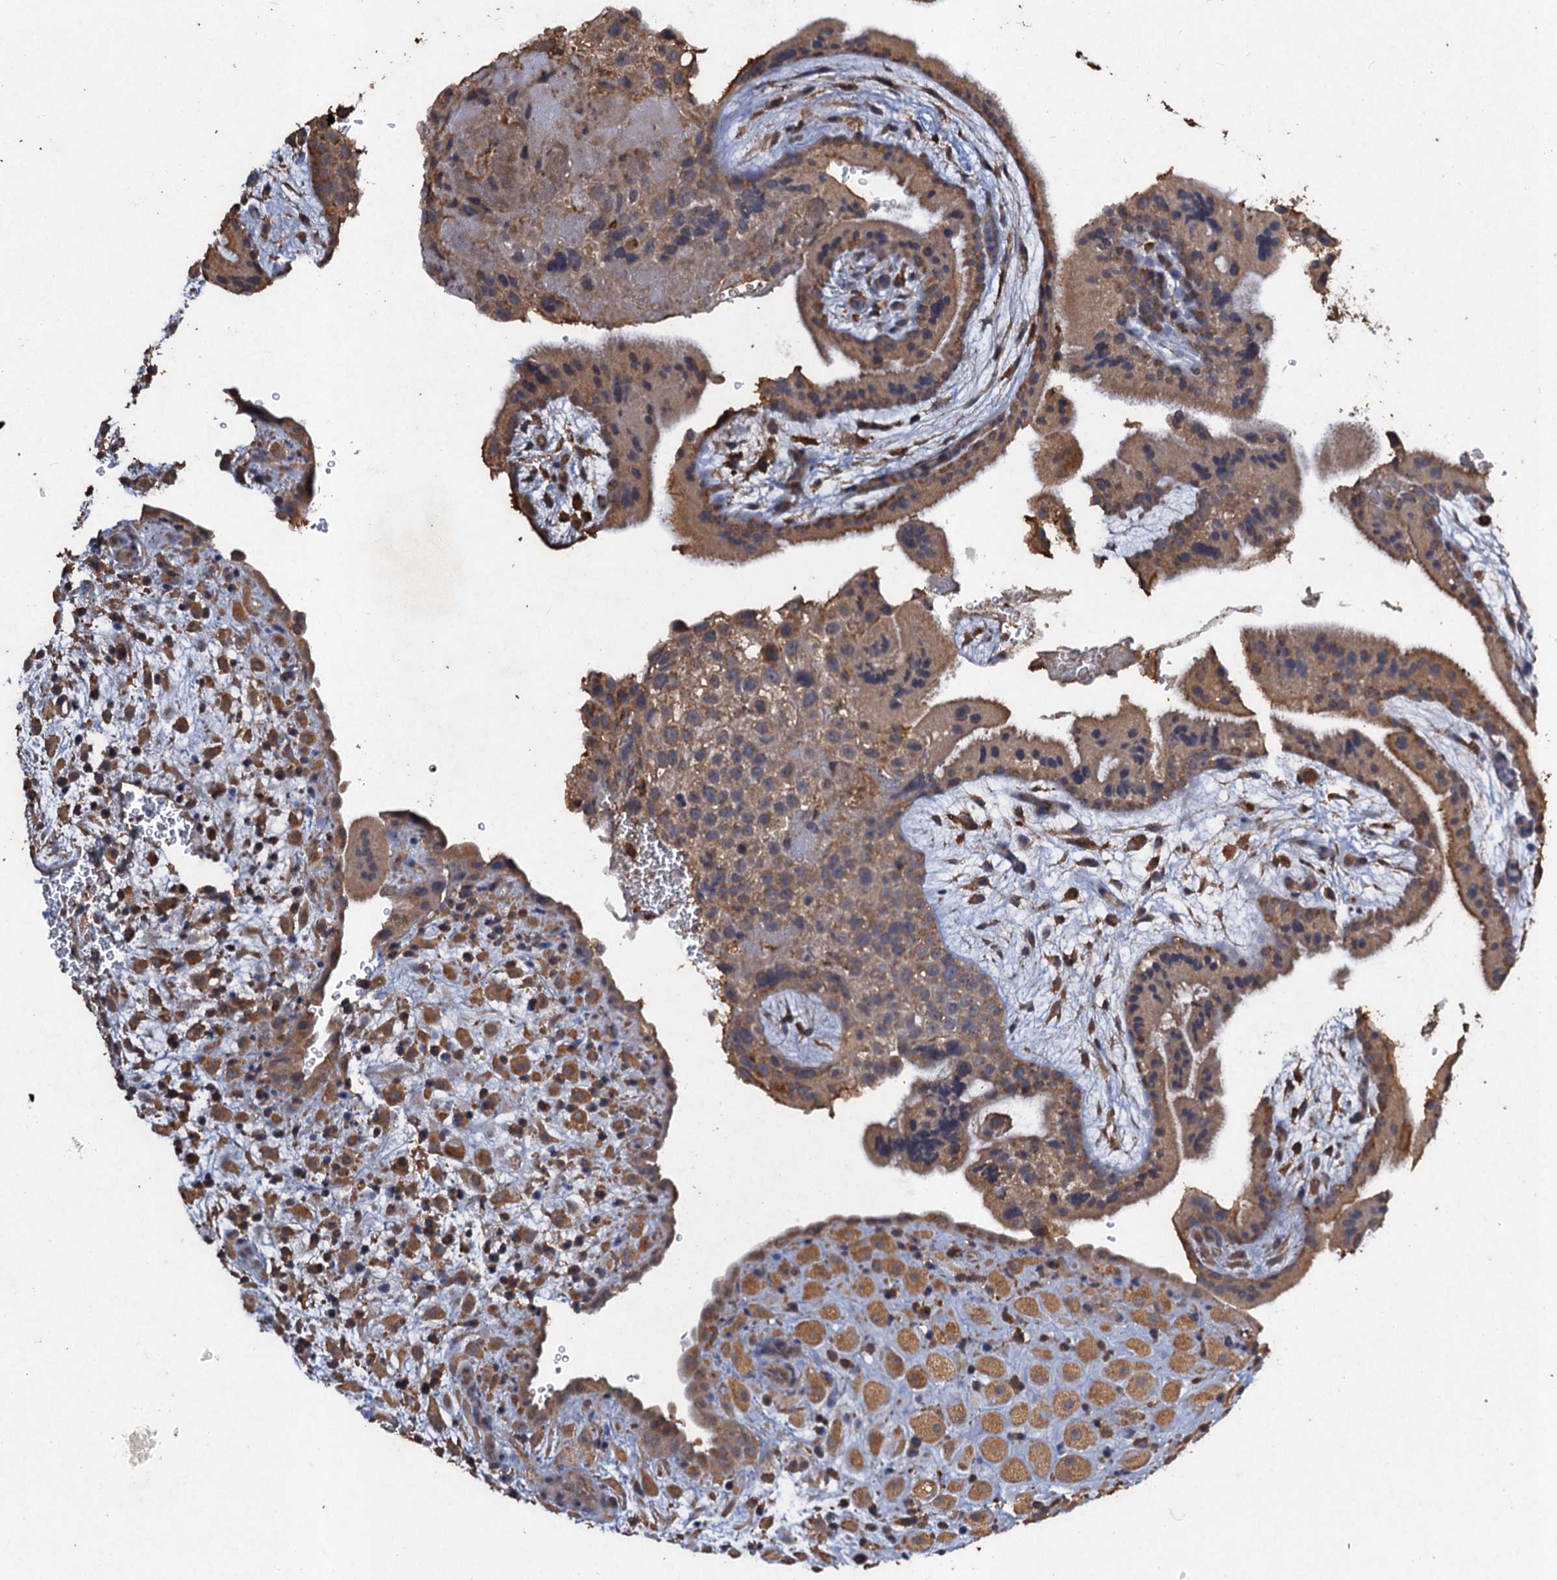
{"staining": {"intensity": "moderate", "quantity": ">75%", "location": "cytoplasmic/membranous"}, "tissue": "placenta", "cell_type": "Decidual cells", "image_type": "normal", "snomed": [{"axis": "morphology", "description": "Normal tissue, NOS"}, {"axis": "topography", "description": "Placenta"}], "caption": "The photomicrograph shows immunohistochemical staining of benign placenta. There is moderate cytoplasmic/membranous positivity is appreciated in approximately >75% of decidual cells.", "gene": "SCUBE3", "patient": {"sex": "female", "age": 35}}